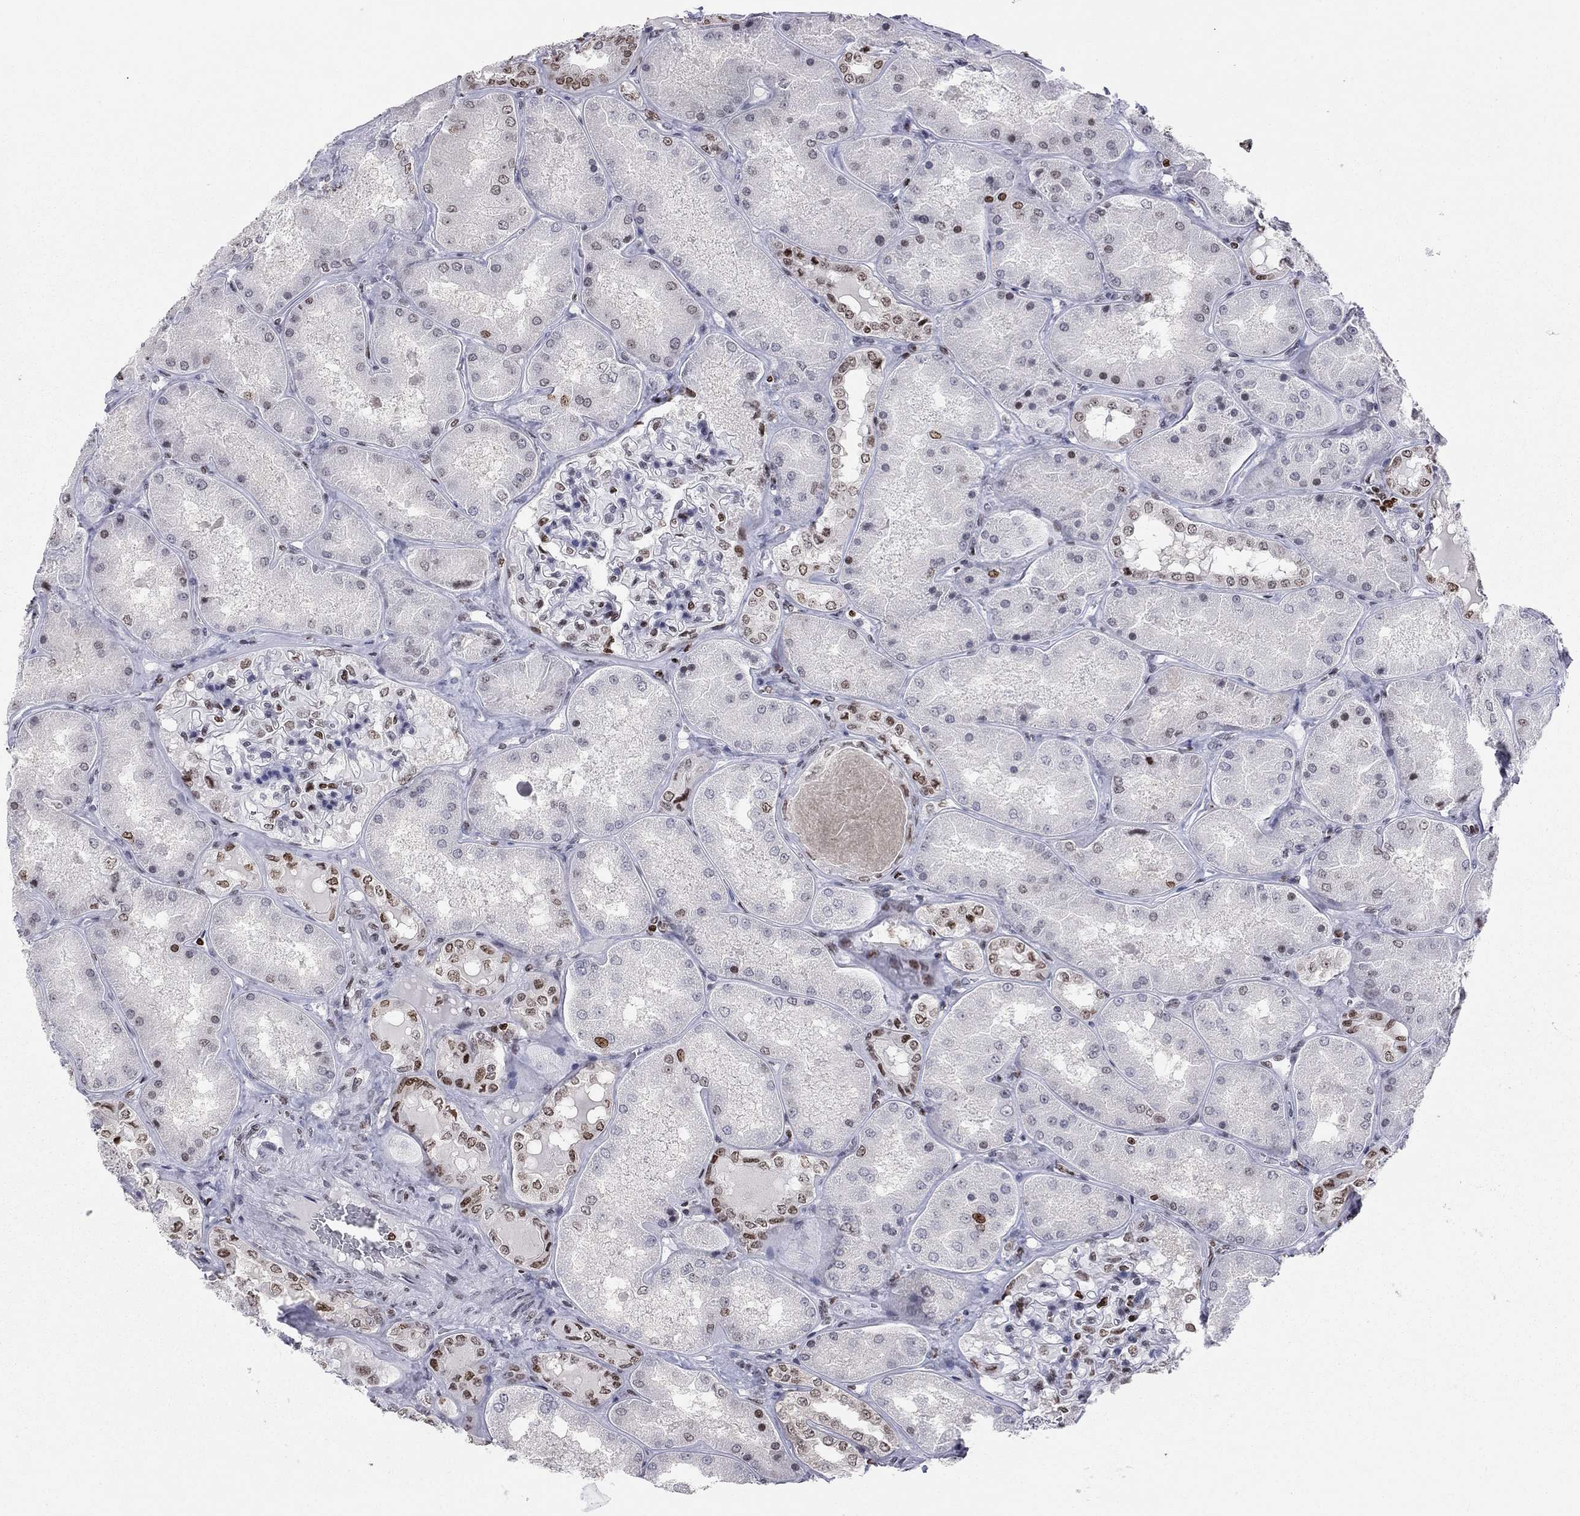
{"staining": {"intensity": "moderate", "quantity": "<25%", "location": "nuclear"}, "tissue": "kidney", "cell_type": "Cells in glomeruli", "image_type": "normal", "snomed": [{"axis": "morphology", "description": "Normal tissue, NOS"}, {"axis": "topography", "description": "Kidney"}], "caption": "Unremarkable kidney was stained to show a protein in brown. There is low levels of moderate nuclear positivity in about <25% of cells in glomeruli. (DAB (3,3'-diaminobenzidine) IHC with brightfield microscopy, high magnification).", "gene": "H2AX", "patient": {"sex": "female", "age": 56}}